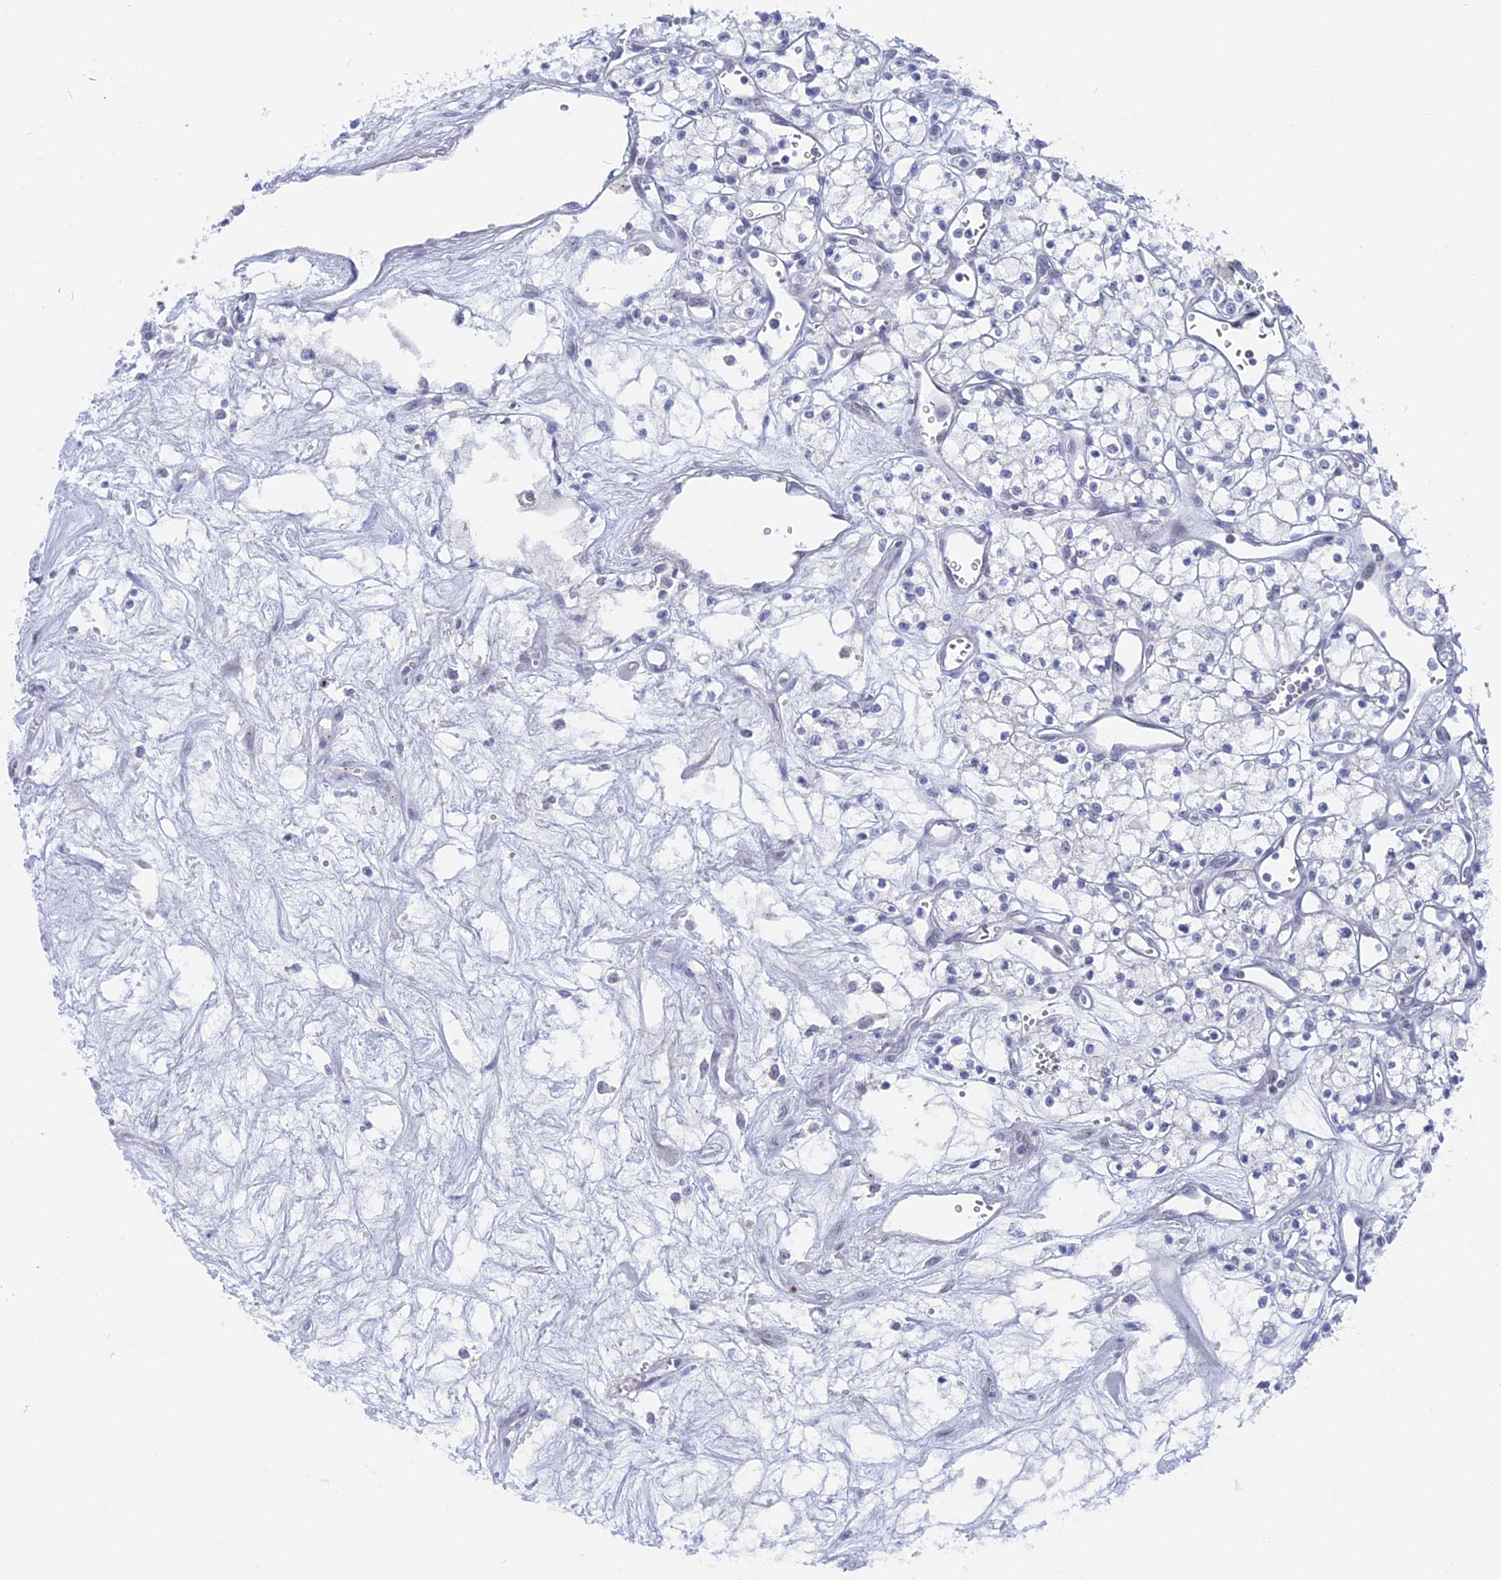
{"staining": {"intensity": "negative", "quantity": "none", "location": "none"}, "tissue": "renal cancer", "cell_type": "Tumor cells", "image_type": "cancer", "snomed": [{"axis": "morphology", "description": "Adenocarcinoma, NOS"}, {"axis": "topography", "description": "Kidney"}], "caption": "This is an IHC histopathology image of human adenocarcinoma (renal). There is no staining in tumor cells.", "gene": "BRD2", "patient": {"sex": "male", "age": 59}}